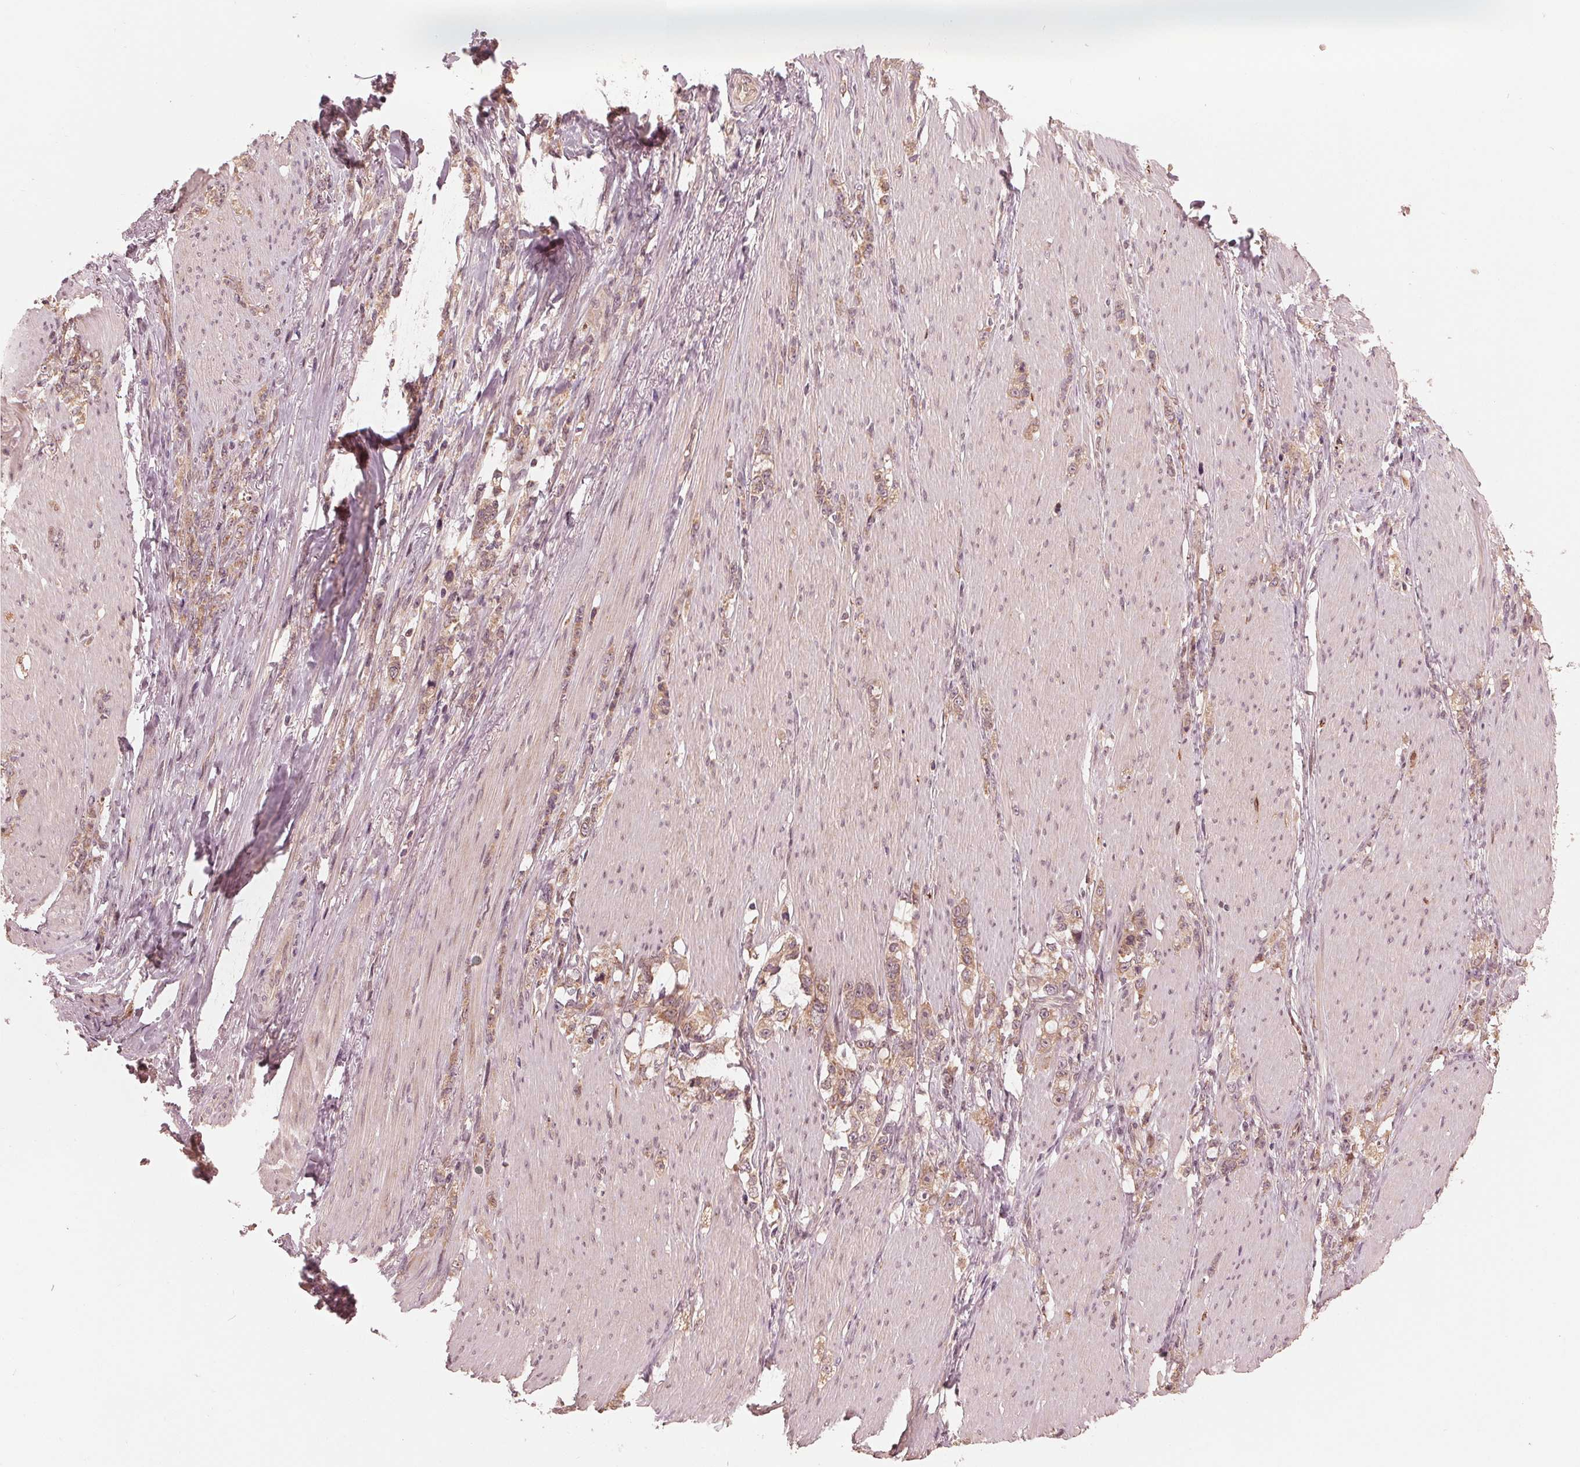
{"staining": {"intensity": "weak", "quantity": ">75%", "location": "cytoplasmic/membranous"}, "tissue": "stomach cancer", "cell_type": "Tumor cells", "image_type": "cancer", "snomed": [{"axis": "morphology", "description": "Adenocarcinoma, NOS"}, {"axis": "topography", "description": "Stomach, lower"}], "caption": "High-magnification brightfield microscopy of stomach cancer (adenocarcinoma) stained with DAB (3,3'-diaminobenzidine) (brown) and counterstained with hematoxylin (blue). tumor cells exhibit weak cytoplasmic/membranous positivity is present in about>75% of cells.", "gene": "ZNF471", "patient": {"sex": "male", "age": 88}}